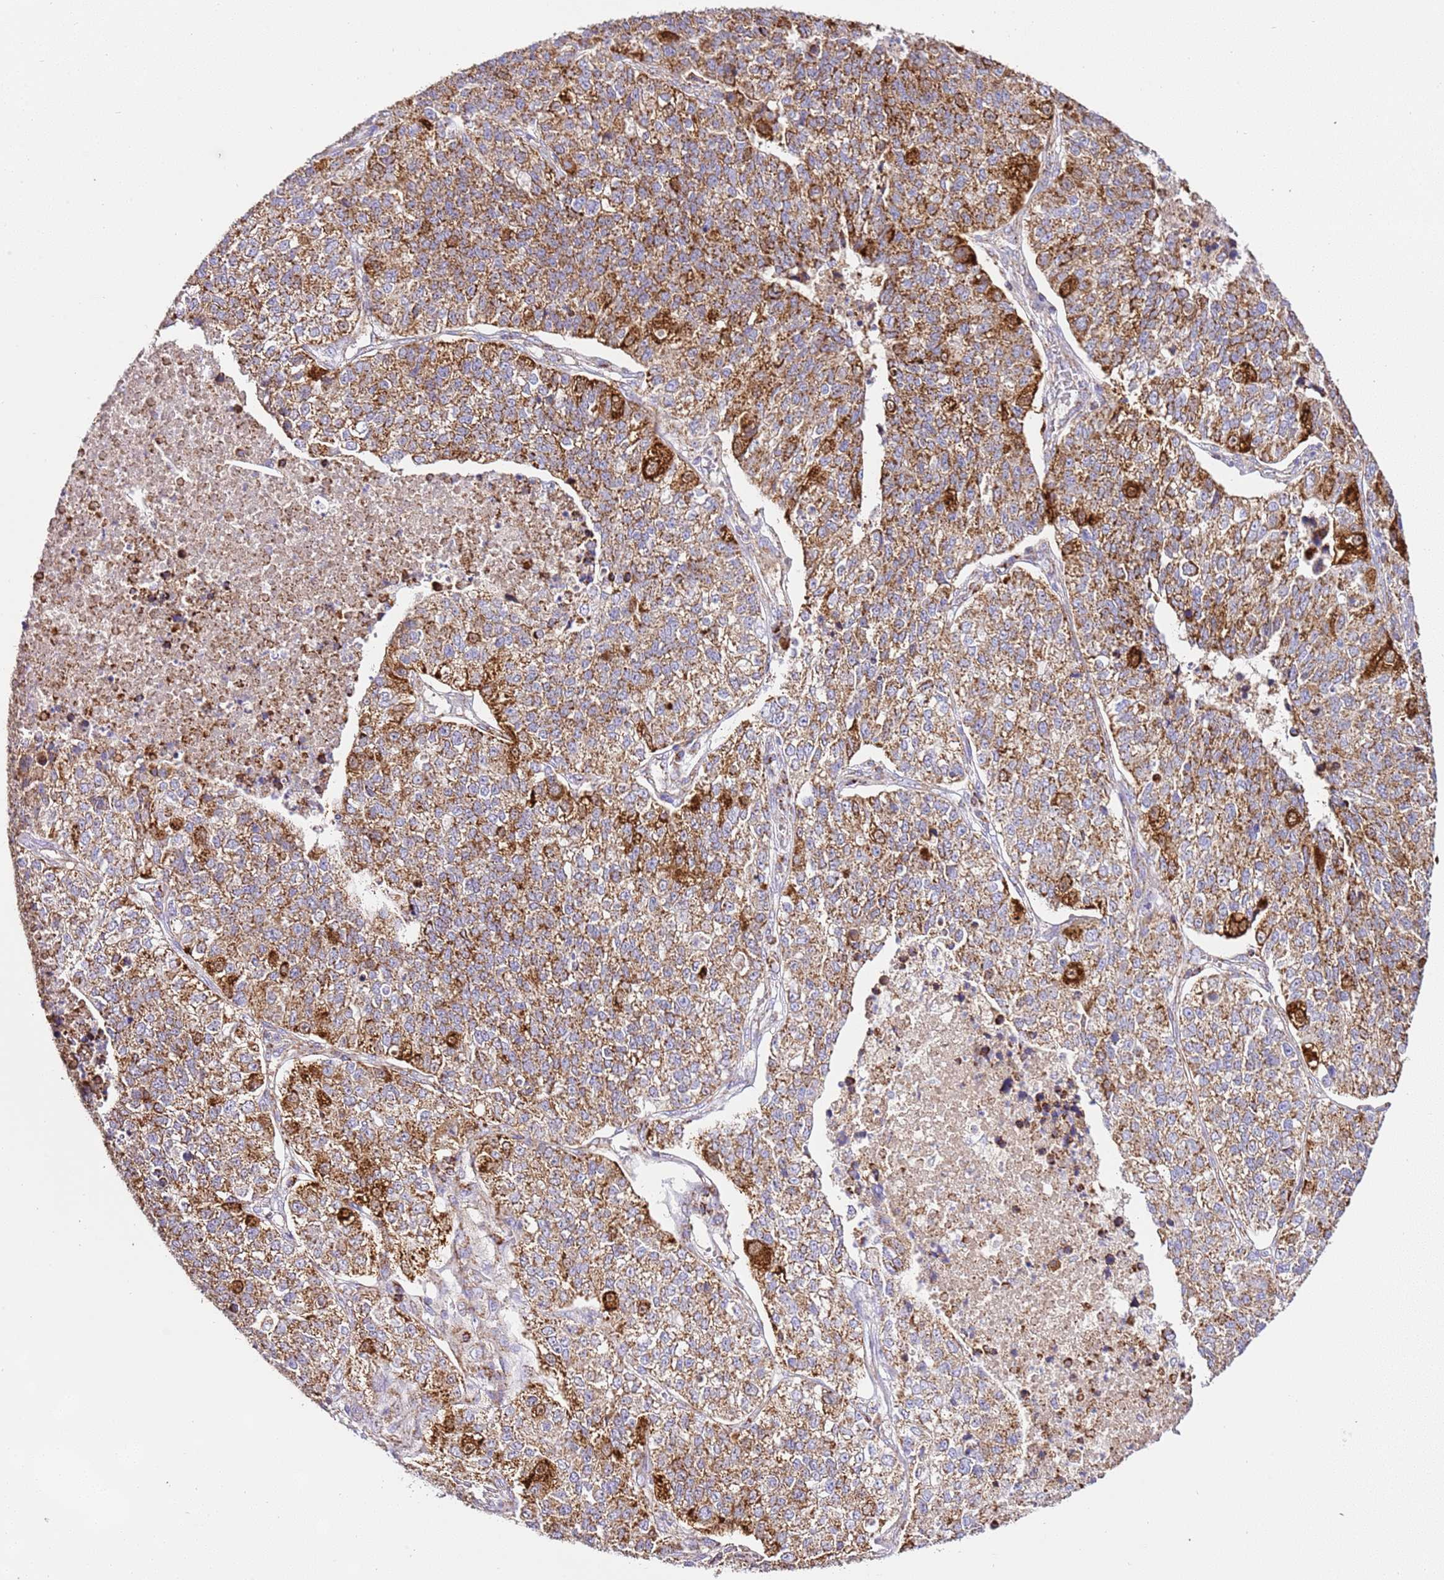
{"staining": {"intensity": "strong", "quantity": ">75%", "location": "cytoplasmic/membranous"}, "tissue": "lung cancer", "cell_type": "Tumor cells", "image_type": "cancer", "snomed": [{"axis": "morphology", "description": "Adenocarcinoma, NOS"}, {"axis": "topography", "description": "Lung"}], "caption": "This is a histology image of immunohistochemistry staining of lung cancer, which shows strong expression in the cytoplasmic/membranous of tumor cells.", "gene": "ZBTB39", "patient": {"sex": "male", "age": 49}}